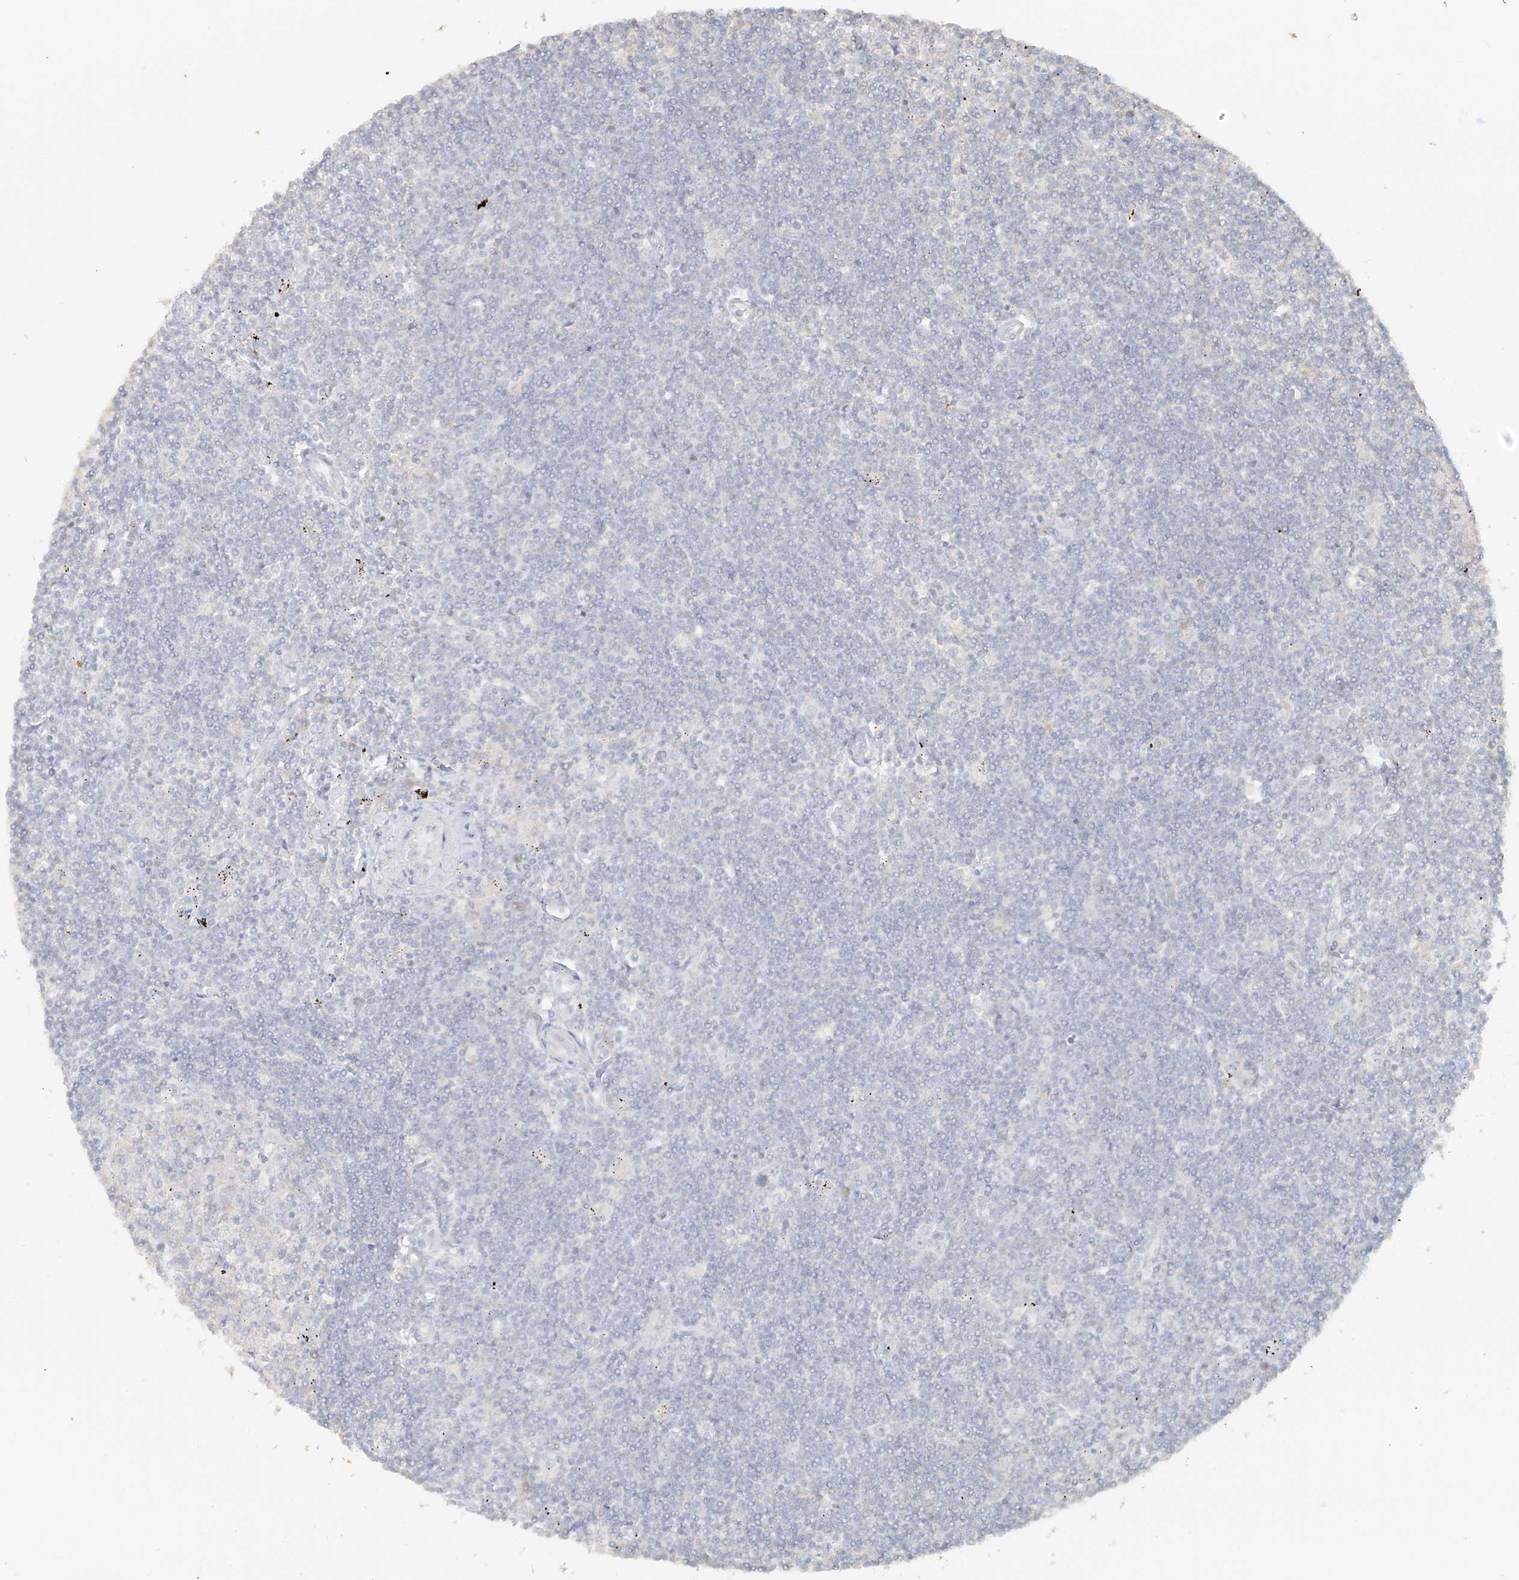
{"staining": {"intensity": "negative", "quantity": "none", "location": "none"}, "tissue": "lymphoma", "cell_type": "Tumor cells", "image_type": "cancer", "snomed": [{"axis": "morphology", "description": "Malignant lymphoma, non-Hodgkin's type, Low grade"}, {"axis": "topography", "description": "Spleen"}], "caption": "This is an immunohistochemistry (IHC) histopathology image of human lymphoma. There is no expression in tumor cells.", "gene": "NPHS1", "patient": {"sex": "male", "age": 76}}